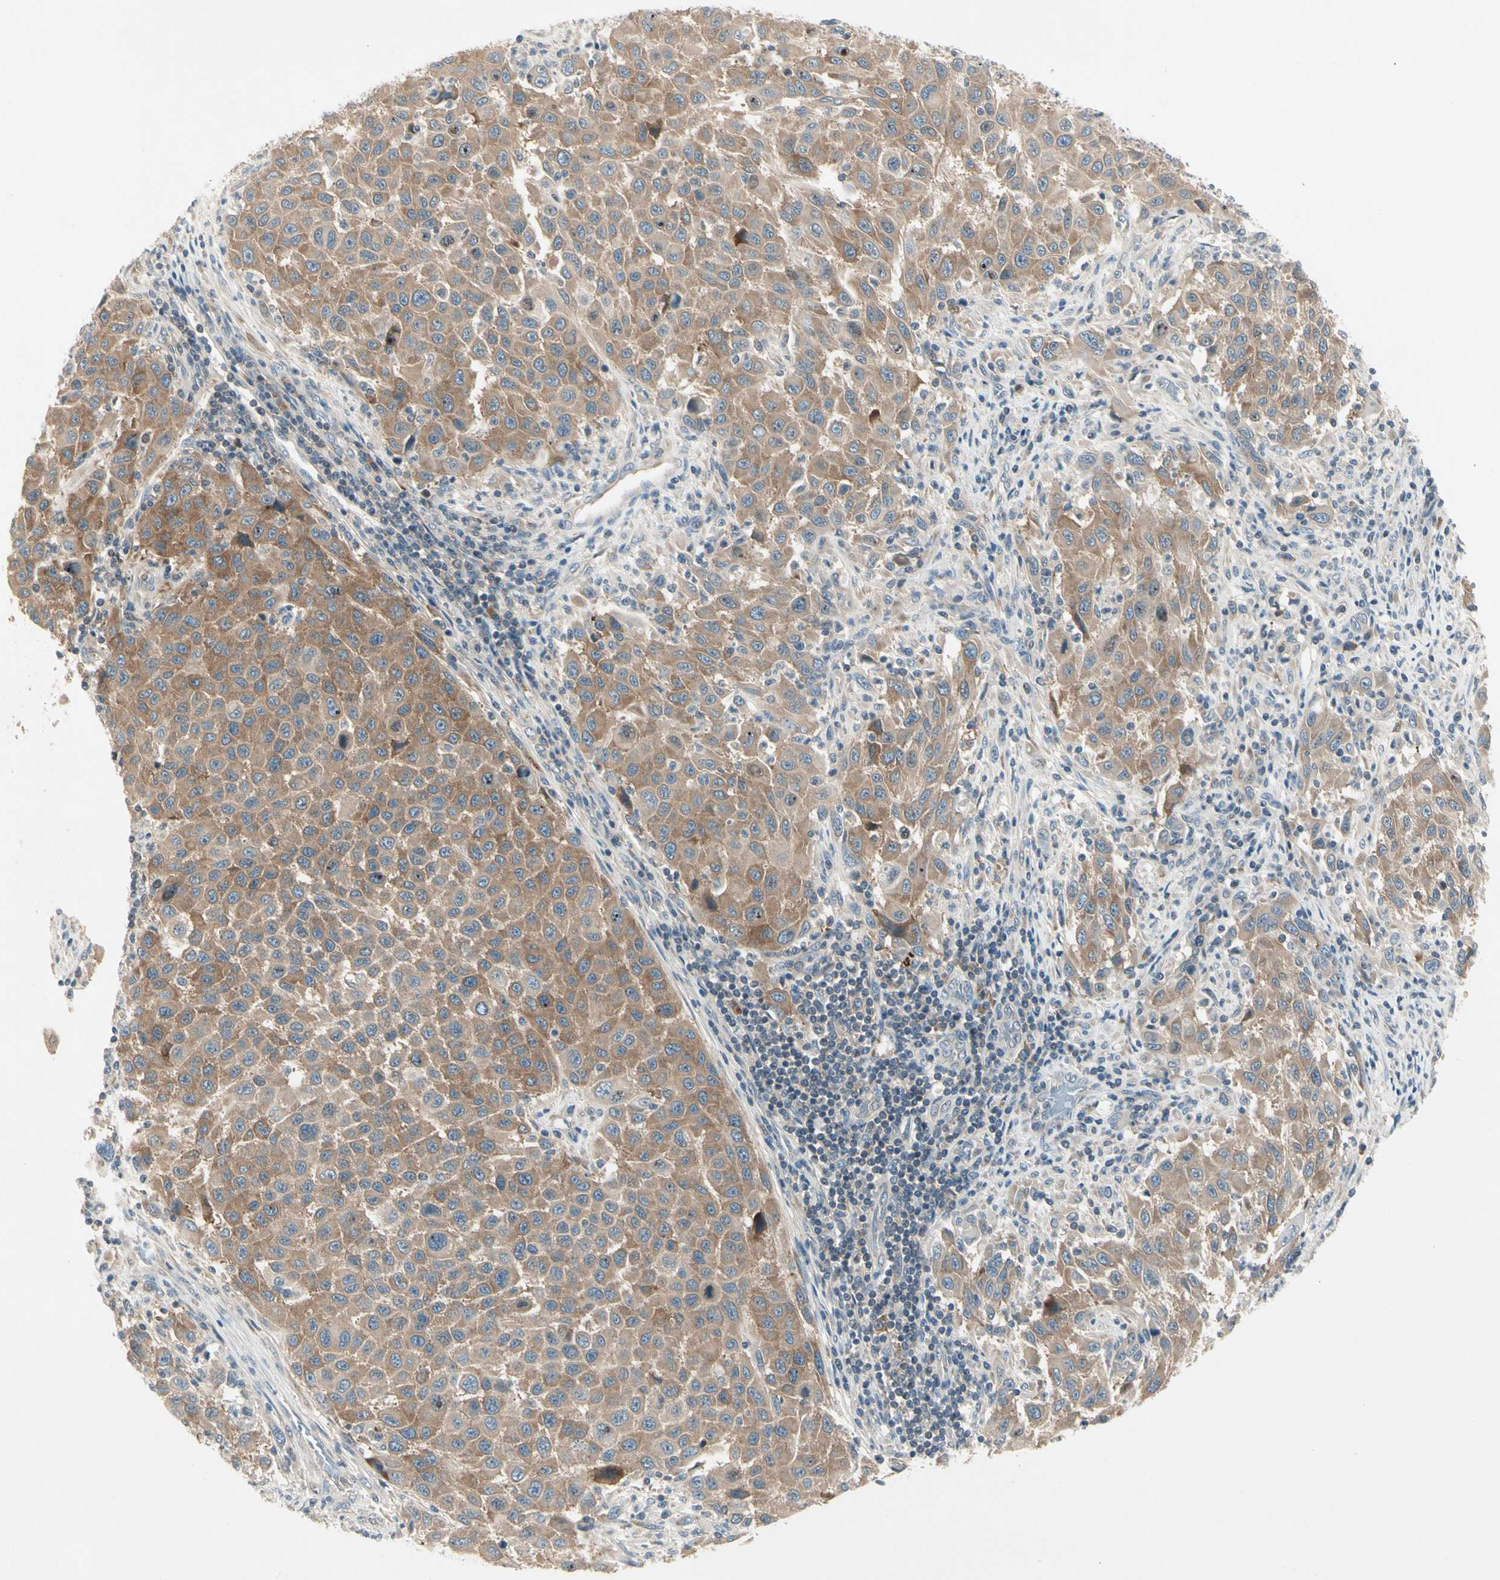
{"staining": {"intensity": "moderate", "quantity": ">75%", "location": "cytoplasmic/membranous"}, "tissue": "melanoma", "cell_type": "Tumor cells", "image_type": "cancer", "snomed": [{"axis": "morphology", "description": "Malignant melanoma, Metastatic site"}, {"axis": "topography", "description": "Lymph node"}], "caption": "Immunohistochemical staining of malignant melanoma (metastatic site) shows moderate cytoplasmic/membranous protein staining in approximately >75% of tumor cells. The staining is performed using DAB brown chromogen to label protein expression. The nuclei are counter-stained blue using hematoxylin.", "gene": "IL1R1", "patient": {"sex": "male", "age": 61}}